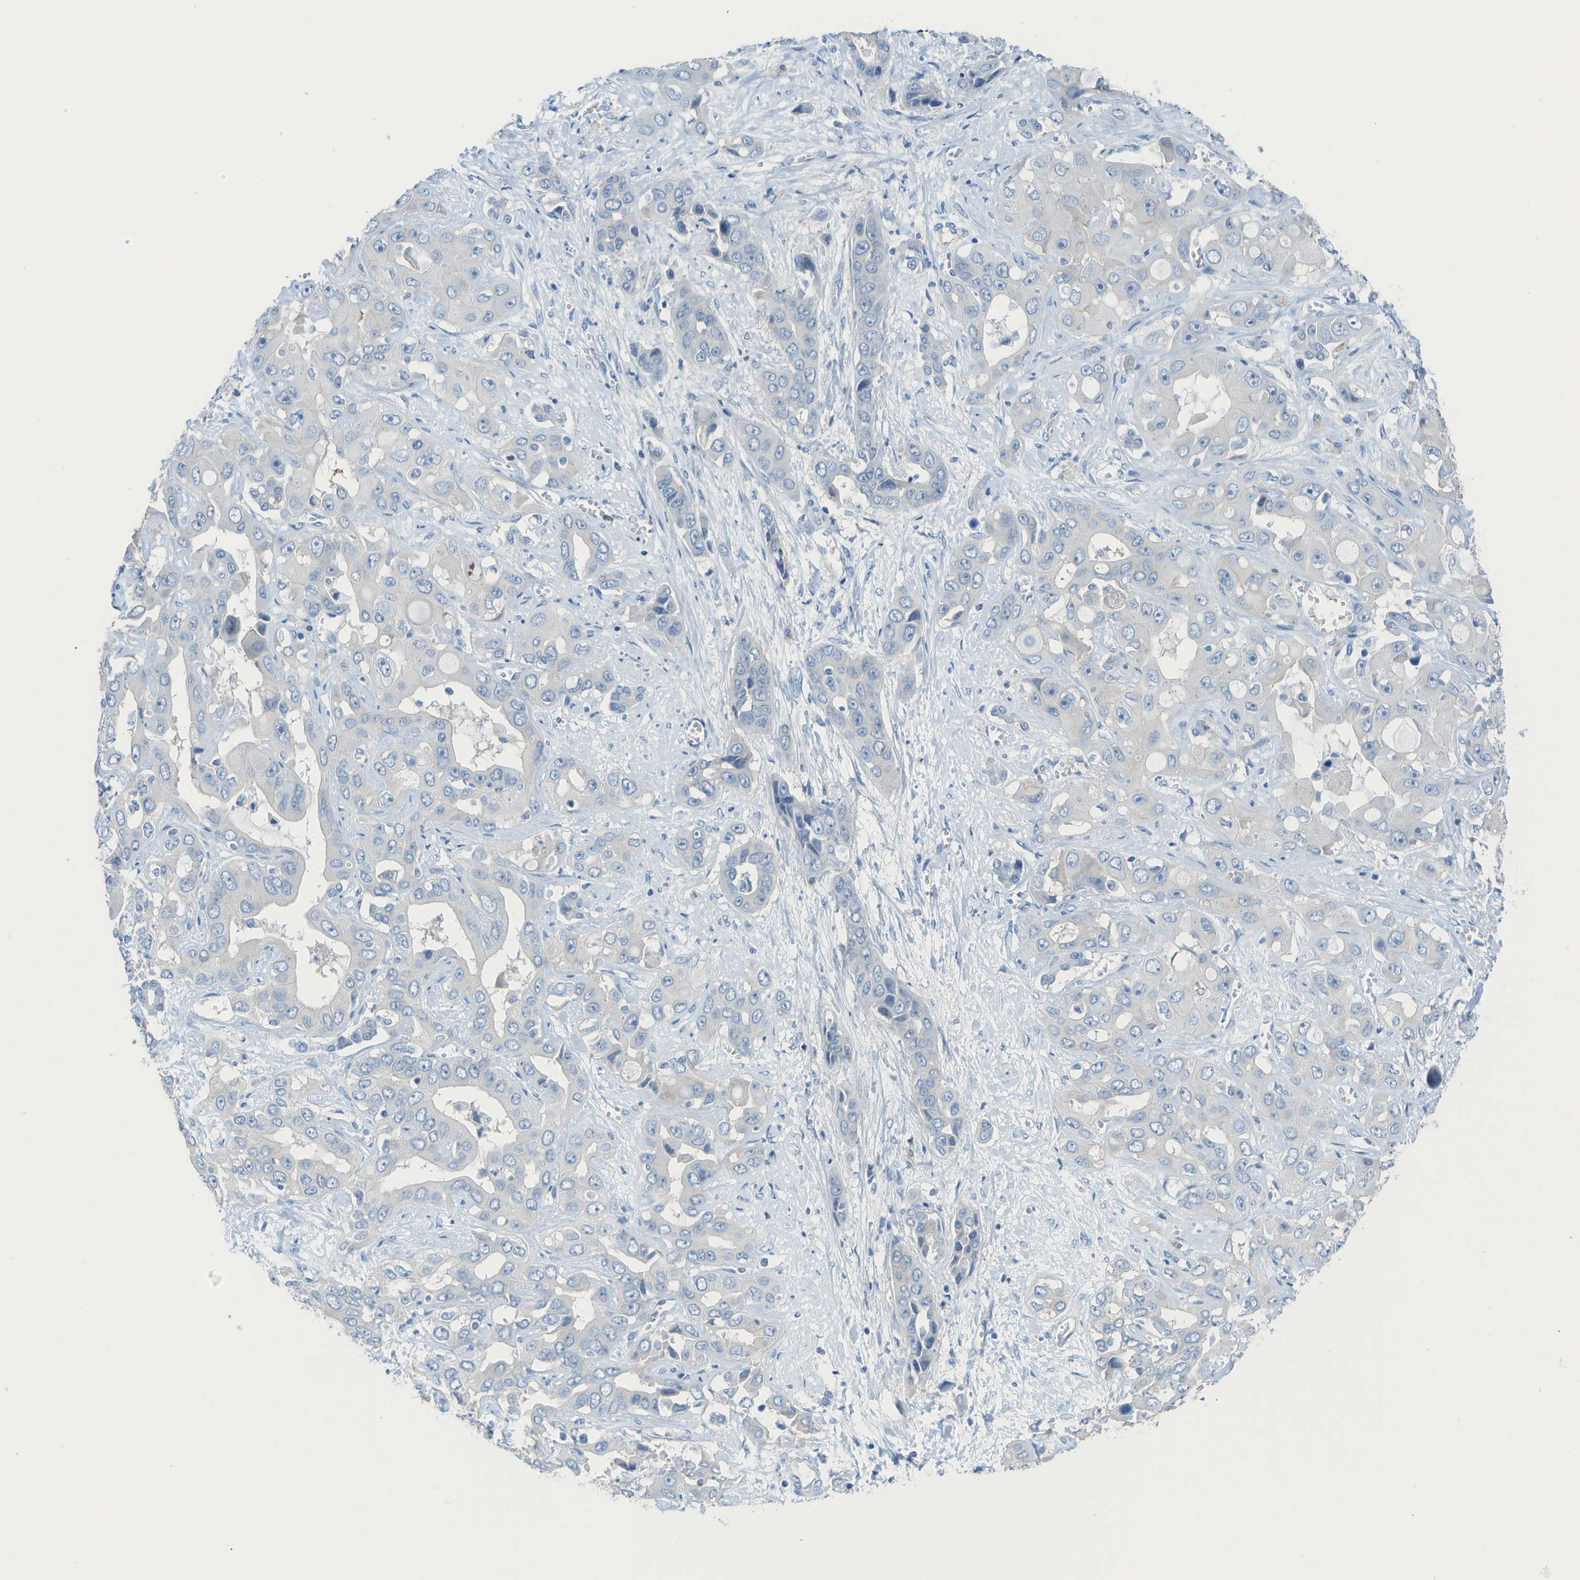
{"staining": {"intensity": "negative", "quantity": "none", "location": "none"}, "tissue": "liver cancer", "cell_type": "Tumor cells", "image_type": "cancer", "snomed": [{"axis": "morphology", "description": "Cholangiocarcinoma"}, {"axis": "topography", "description": "Liver"}], "caption": "High power microscopy photomicrograph of an immunohistochemistry (IHC) image of liver cancer (cholangiocarcinoma), revealing no significant expression in tumor cells.", "gene": "CD46", "patient": {"sex": "female", "age": 52}}